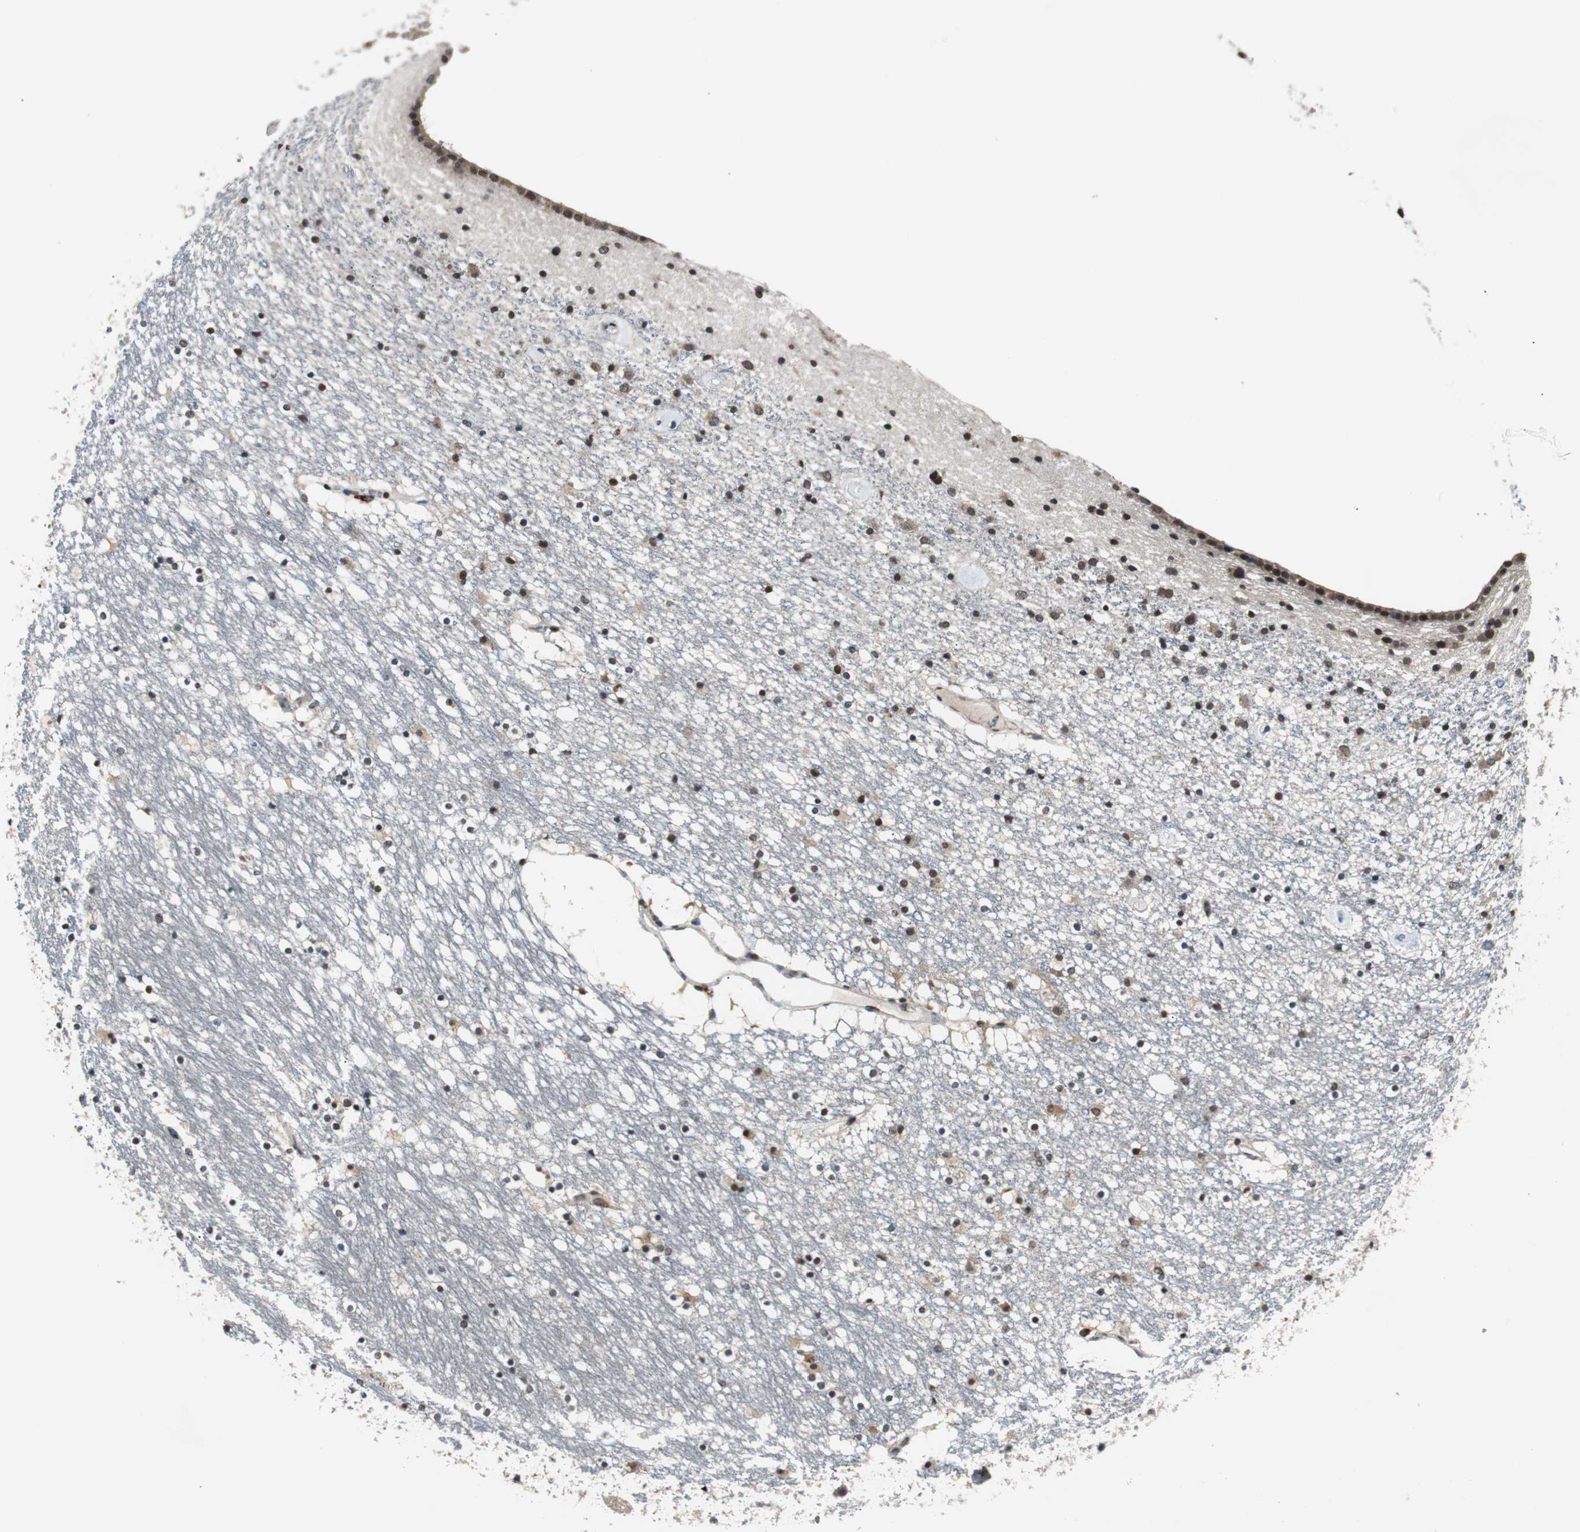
{"staining": {"intensity": "moderate", "quantity": "25%-75%", "location": "nuclear"}, "tissue": "caudate", "cell_type": "Glial cells", "image_type": "normal", "snomed": [{"axis": "morphology", "description": "Normal tissue, NOS"}, {"axis": "topography", "description": "Lateral ventricle wall"}], "caption": "The immunohistochemical stain shows moderate nuclear expression in glial cells of benign caudate.", "gene": "SMAD1", "patient": {"sex": "male", "age": 45}}